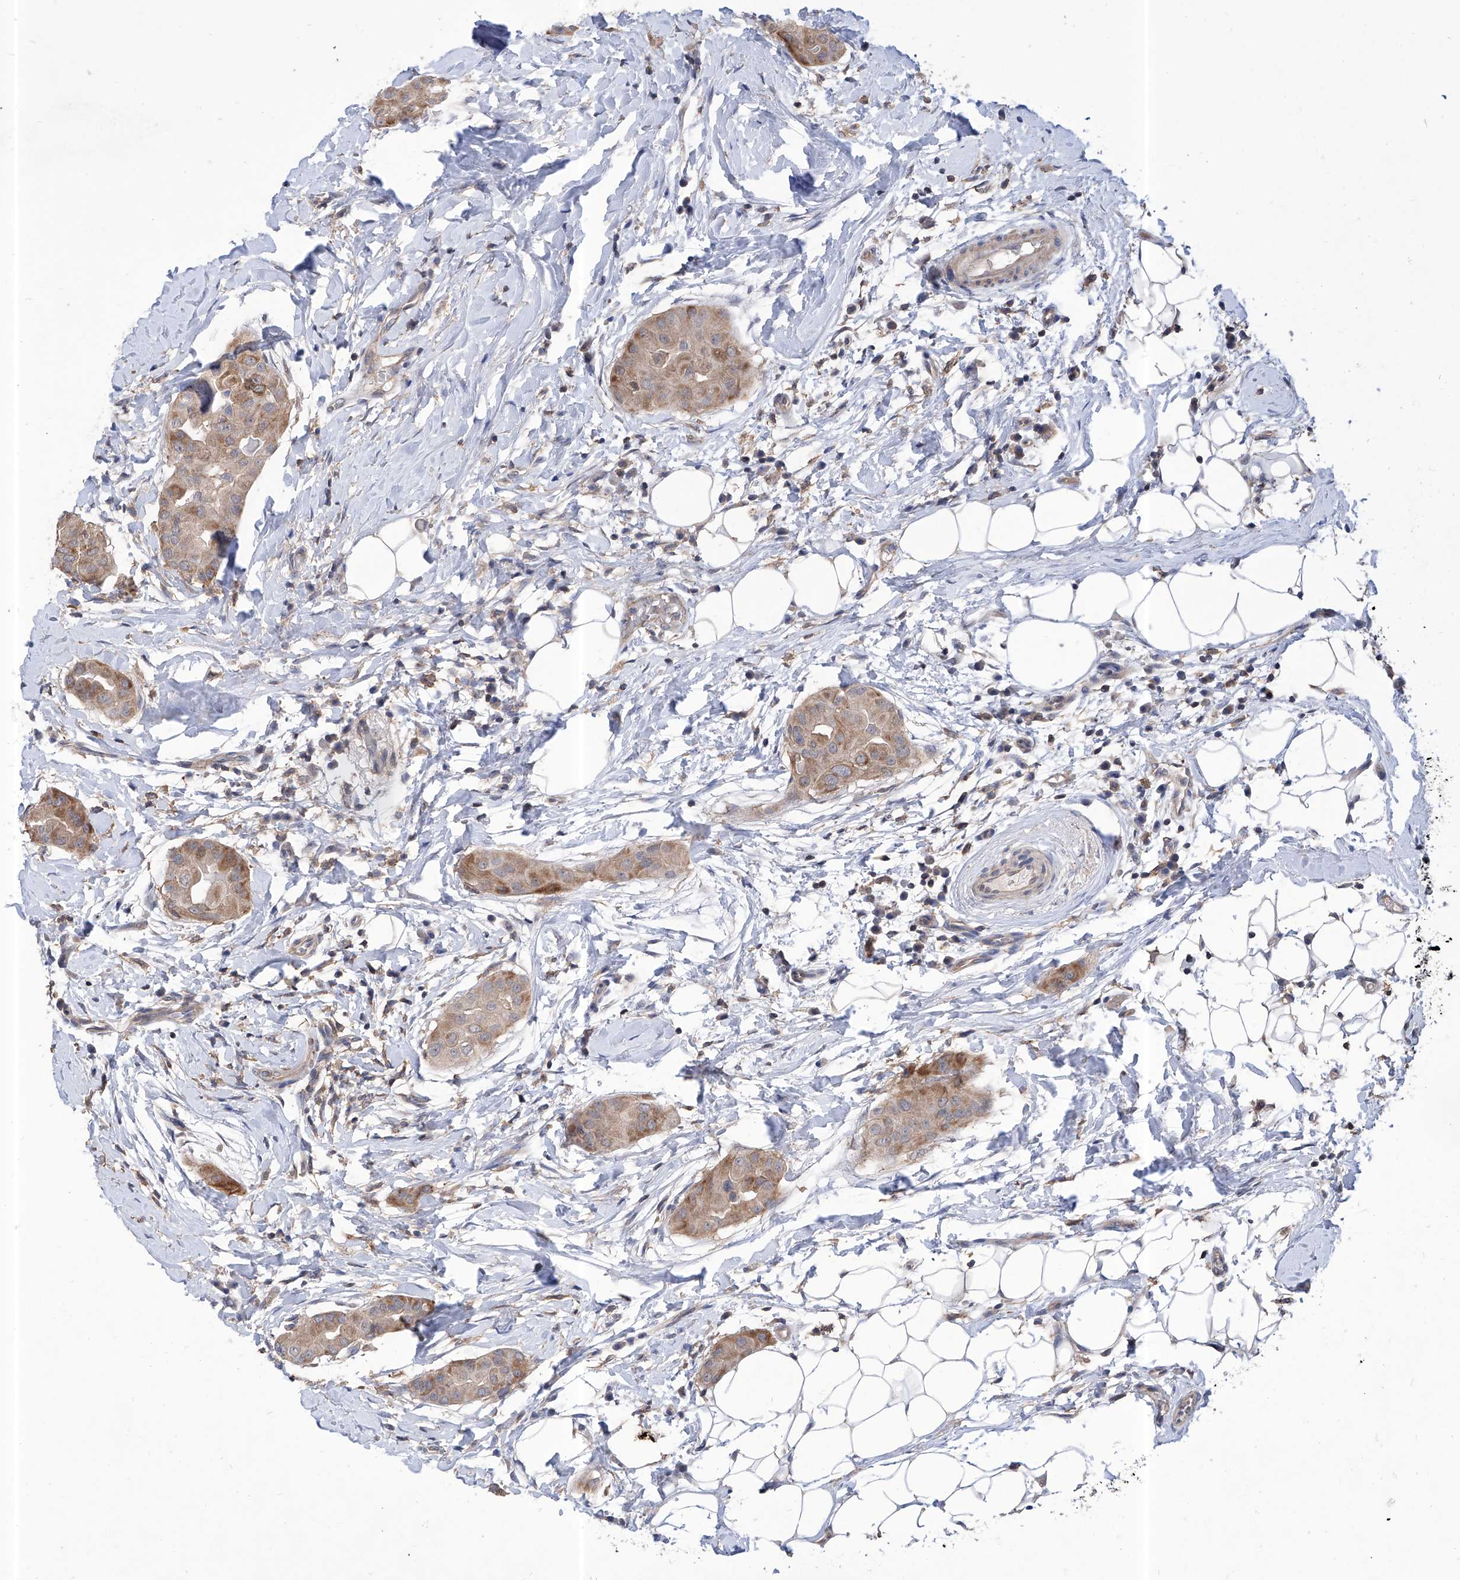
{"staining": {"intensity": "moderate", "quantity": ">75%", "location": "cytoplasmic/membranous"}, "tissue": "thyroid cancer", "cell_type": "Tumor cells", "image_type": "cancer", "snomed": [{"axis": "morphology", "description": "Papillary adenocarcinoma, NOS"}, {"axis": "topography", "description": "Thyroid gland"}], "caption": "IHC photomicrograph of human thyroid cancer (papillary adenocarcinoma) stained for a protein (brown), which displays medium levels of moderate cytoplasmic/membranous staining in about >75% of tumor cells.", "gene": "KIFC2", "patient": {"sex": "male", "age": 33}}